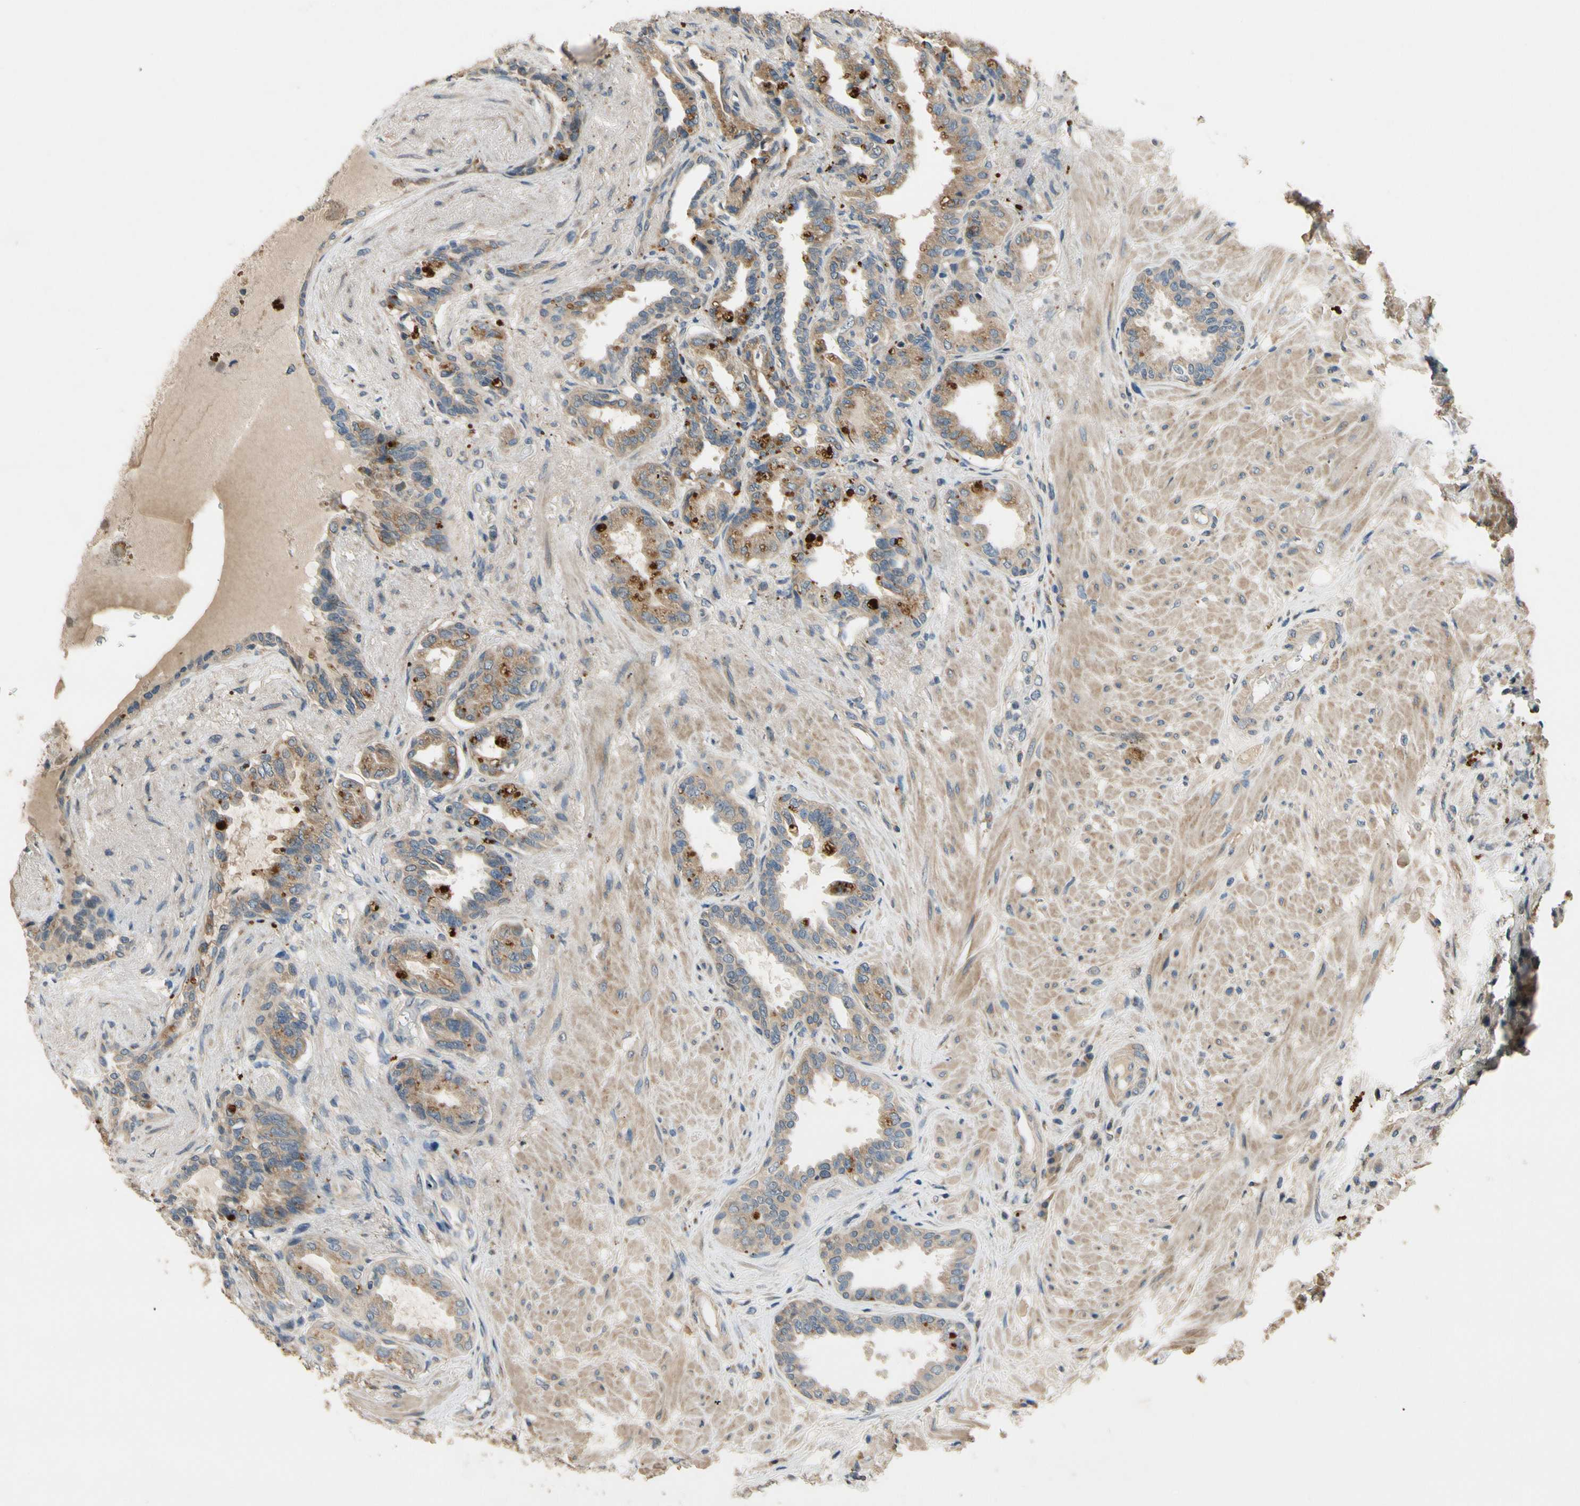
{"staining": {"intensity": "moderate", "quantity": ">75%", "location": "cytoplasmic/membranous"}, "tissue": "seminal vesicle", "cell_type": "Glandular cells", "image_type": "normal", "snomed": [{"axis": "morphology", "description": "Normal tissue, NOS"}, {"axis": "topography", "description": "Seminal veicle"}], "caption": "A brown stain labels moderate cytoplasmic/membranous staining of a protein in glandular cells of benign seminal vesicle.", "gene": "ALKBH3", "patient": {"sex": "male", "age": 61}}